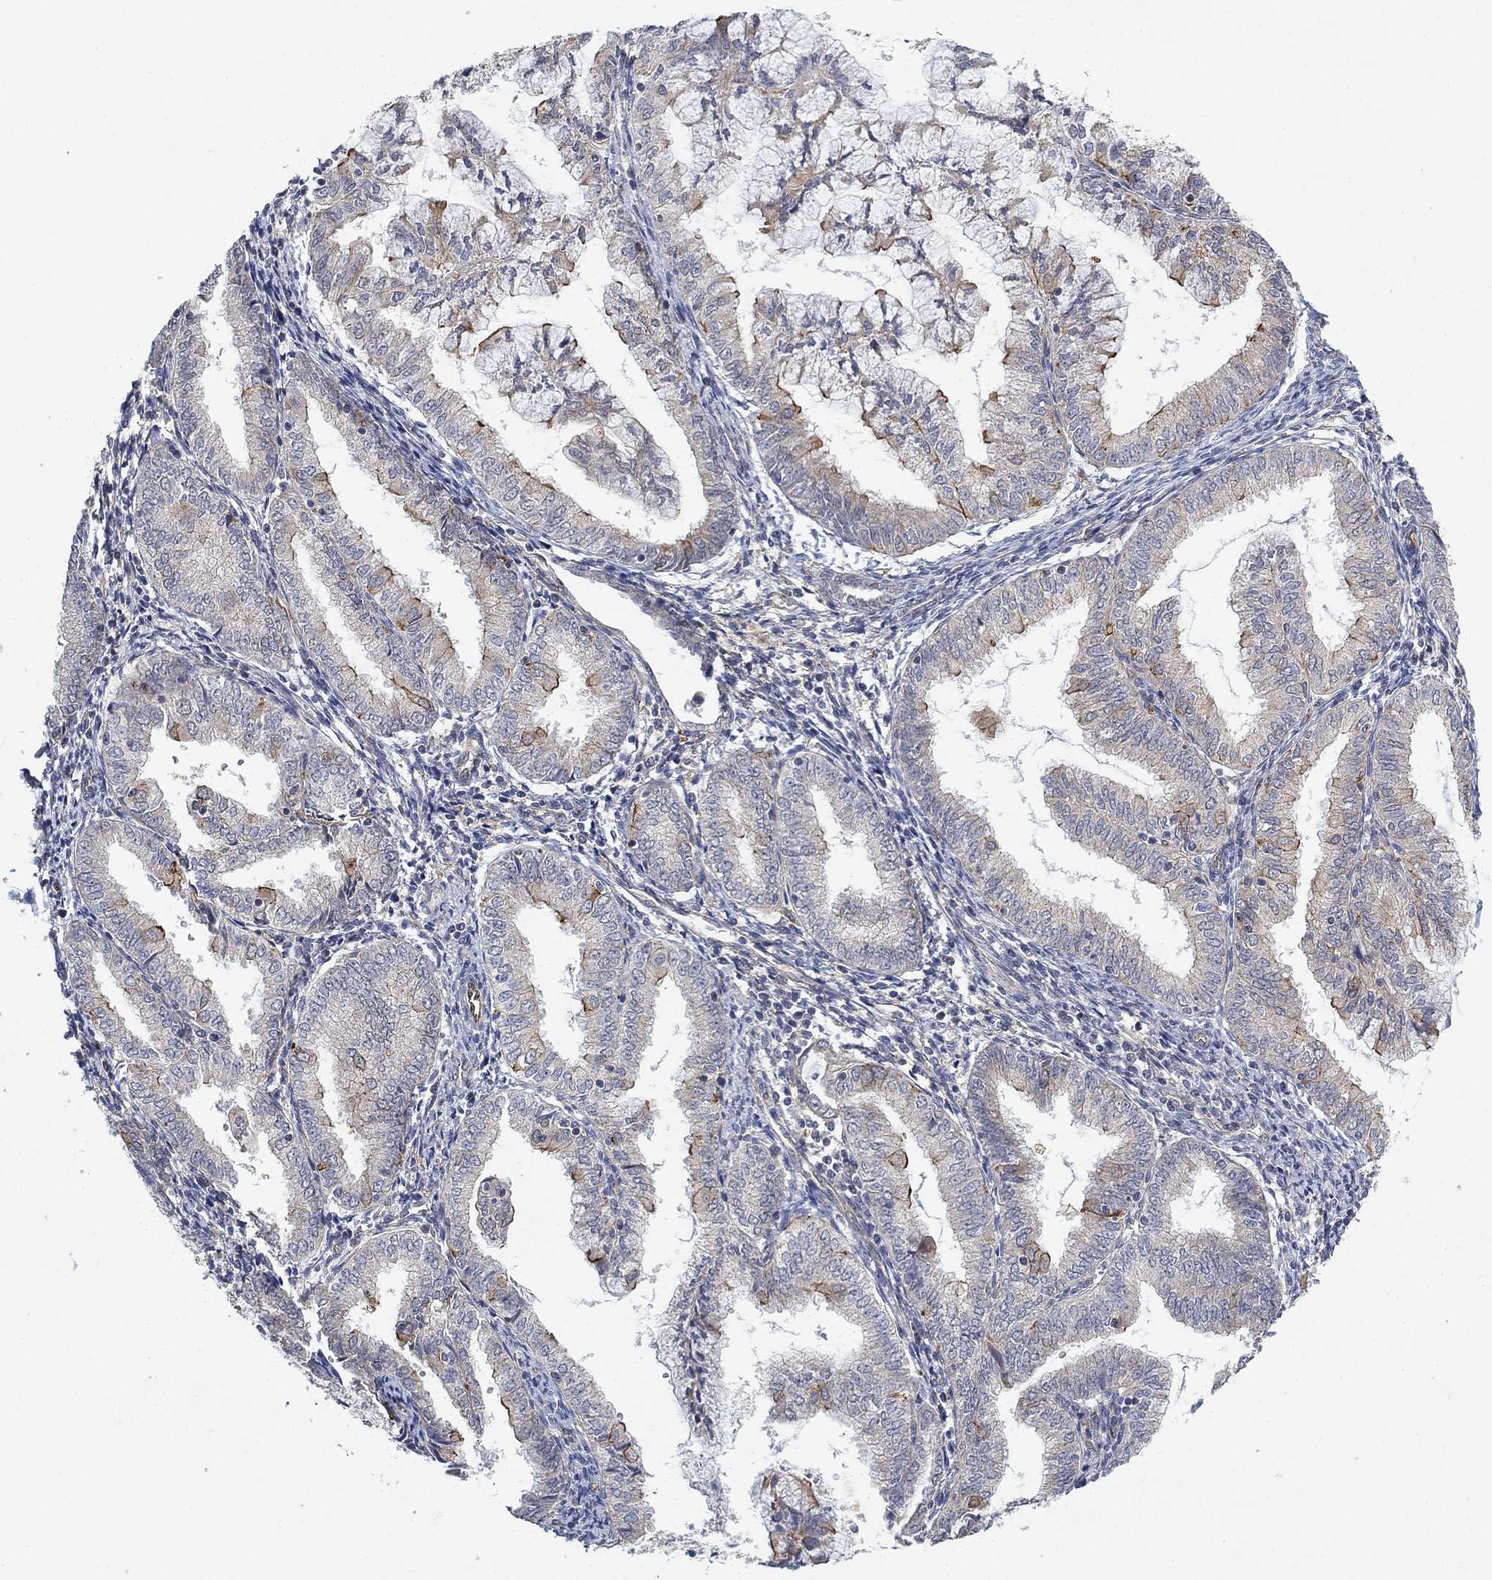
{"staining": {"intensity": "moderate", "quantity": "<25%", "location": "cytoplasmic/membranous"}, "tissue": "endometrial cancer", "cell_type": "Tumor cells", "image_type": "cancer", "snomed": [{"axis": "morphology", "description": "Adenocarcinoma, NOS"}, {"axis": "topography", "description": "Endometrium"}], "caption": "Immunohistochemistry (IHC) (DAB (3,3'-diaminobenzidine)) staining of human endometrial cancer displays moderate cytoplasmic/membranous protein staining in about <25% of tumor cells.", "gene": "MCUR1", "patient": {"sex": "female", "age": 56}}